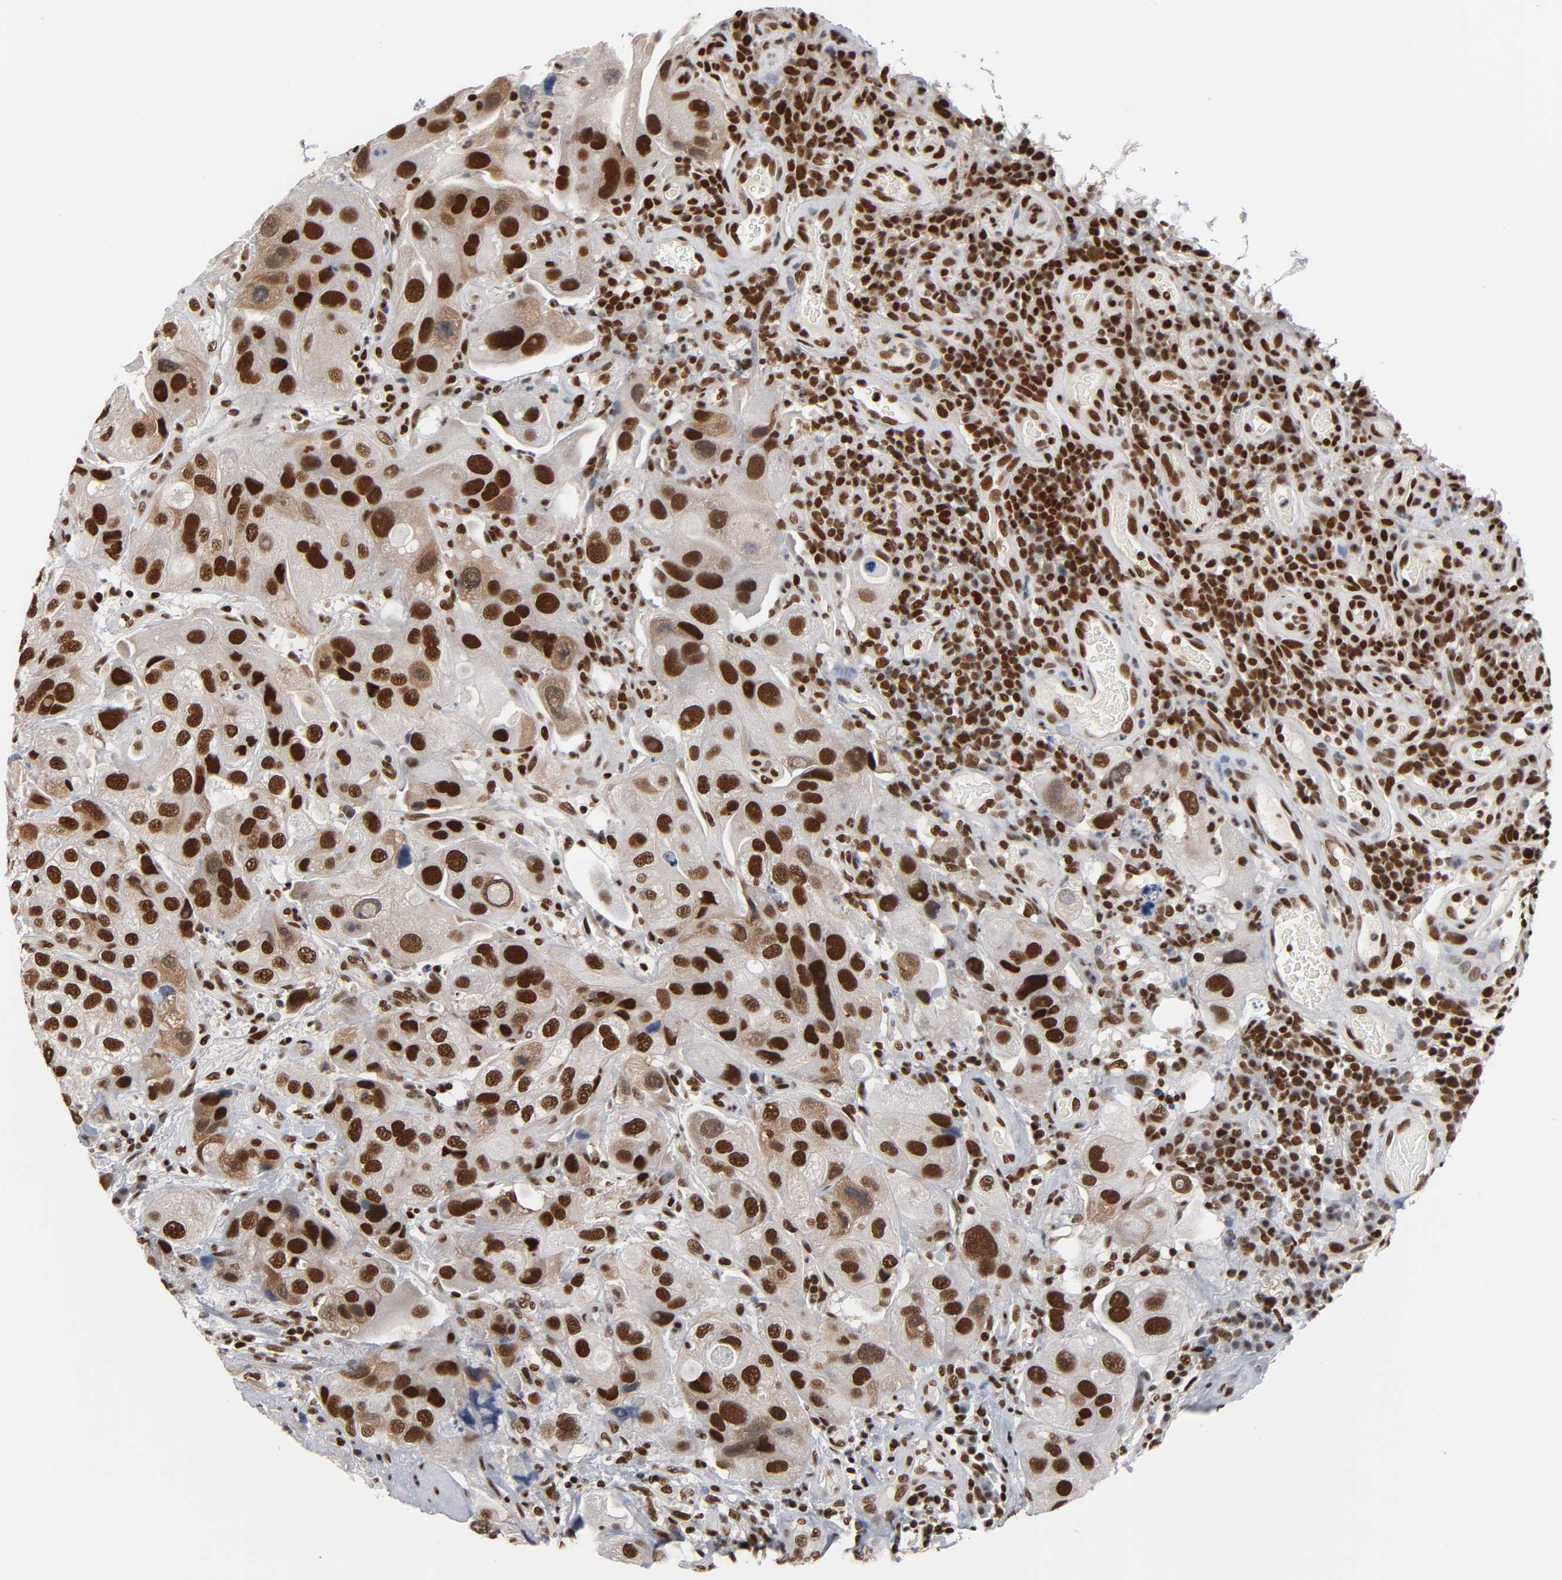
{"staining": {"intensity": "strong", "quantity": ">75%", "location": "nuclear"}, "tissue": "urothelial cancer", "cell_type": "Tumor cells", "image_type": "cancer", "snomed": [{"axis": "morphology", "description": "Urothelial carcinoma, High grade"}, {"axis": "topography", "description": "Urinary bladder"}], "caption": "This photomicrograph demonstrates immunohistochemistry (IHC) staining of human urothelial cancer, with high strong nuclear positivity in about >75% of tumor cells.", "gene": "ILKAP", "patient": {"sex": "female", "age": 64}}